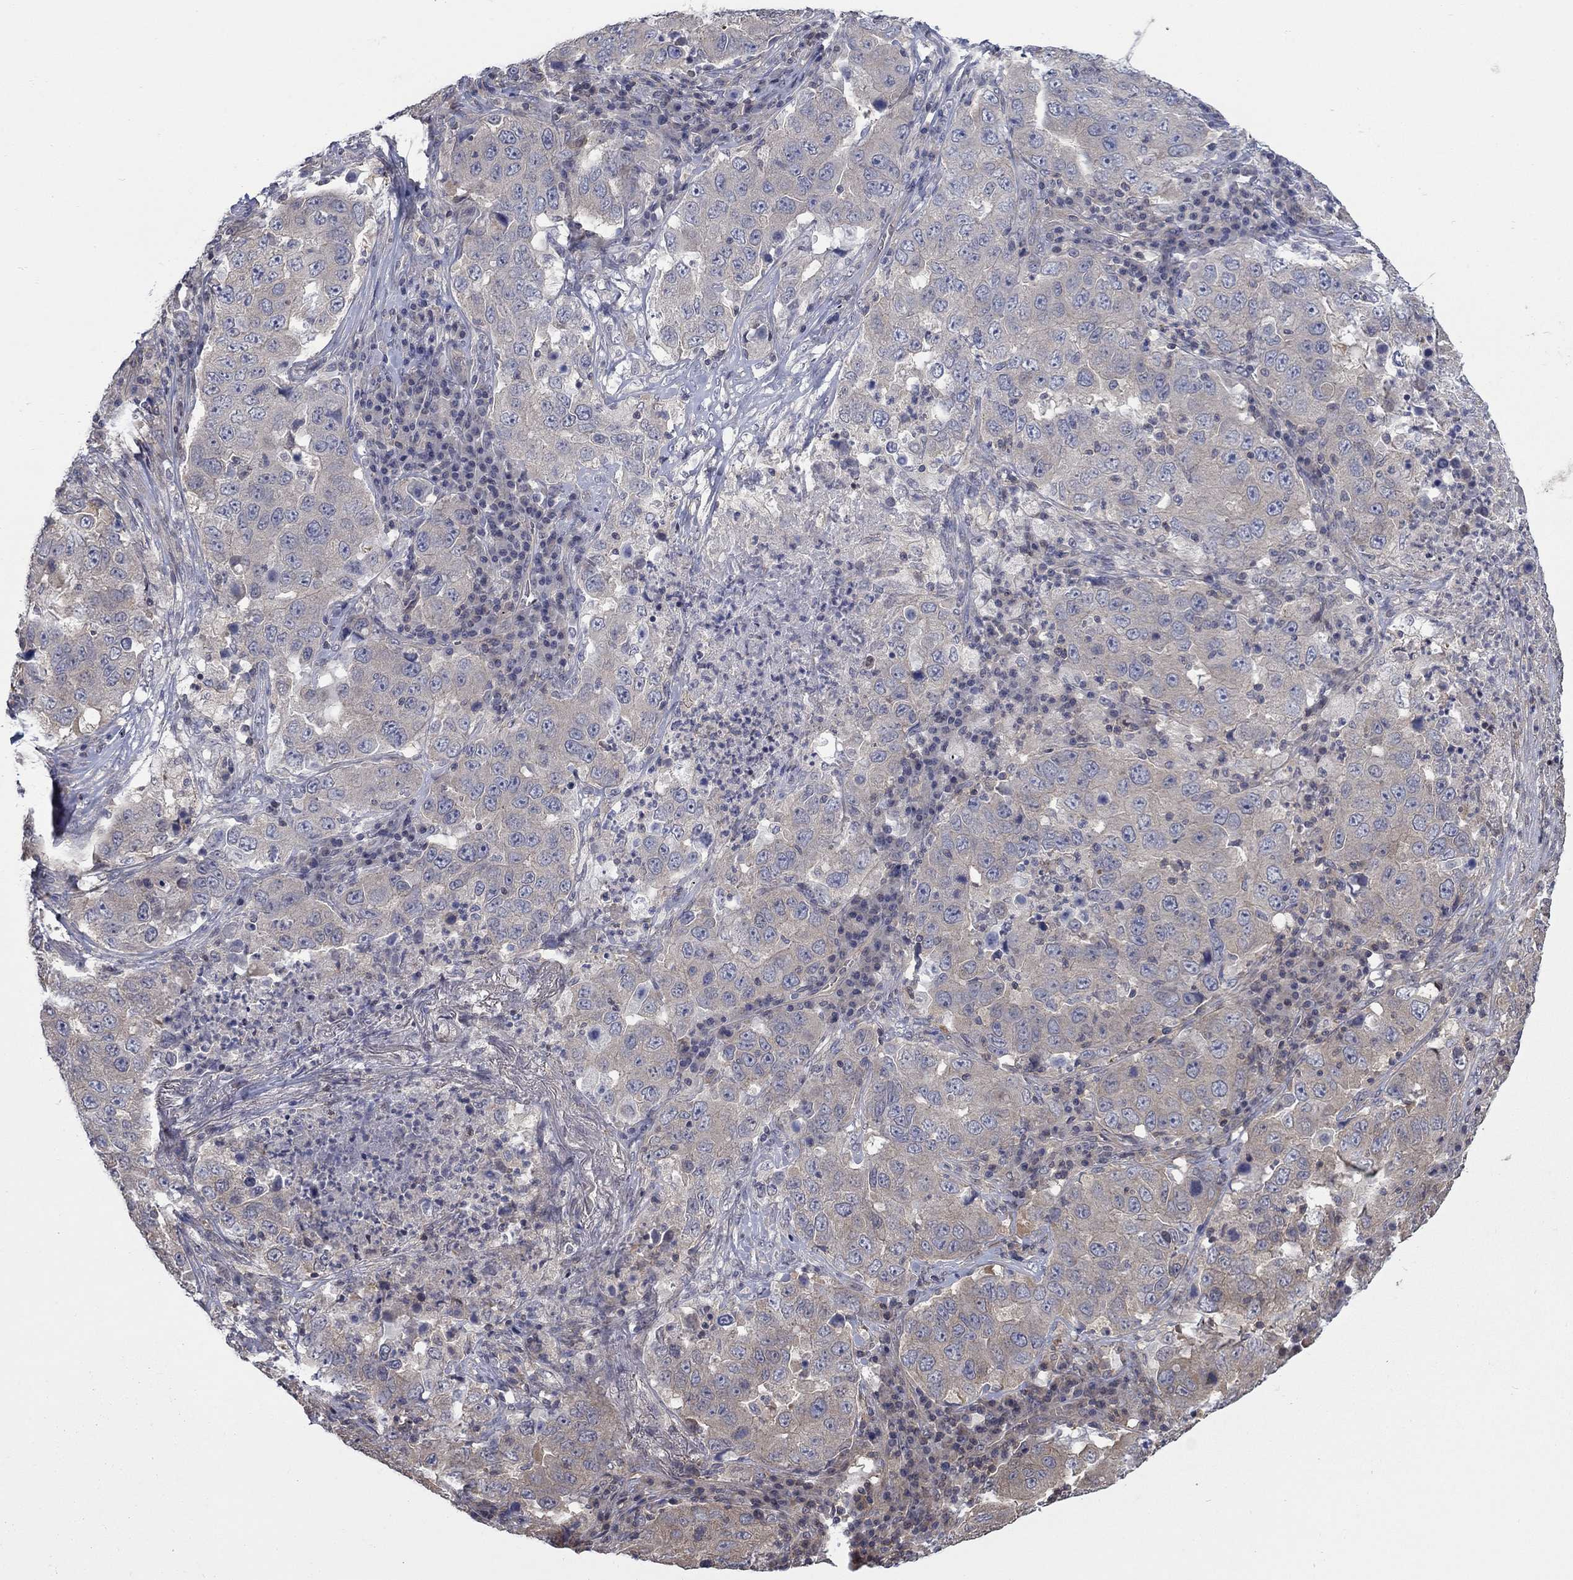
{"staining": {"intensity": "negative", "quantity": "none", "location": "none"}, "tissue": "lung cancer", "cell_type": "Tumor cells", "image_type": "cancer", "snomed": [{"axis": "morphology", "description": "Adenocarcinoma, NOS"}, {"axis": "topography", "description": "Lung"}], "caption": "An image of human lung cancer (adenocarcinoma) is negative for staining in tumor cells. Brightfield microscopy of immunohistochemistry stained with DAB (3,3'-diaminobenzidine) (brown) and hematoxylin (blue), captured at high magnification.", "gene": "PDZD2", "patient": {"sex": "male", "age": 73}}